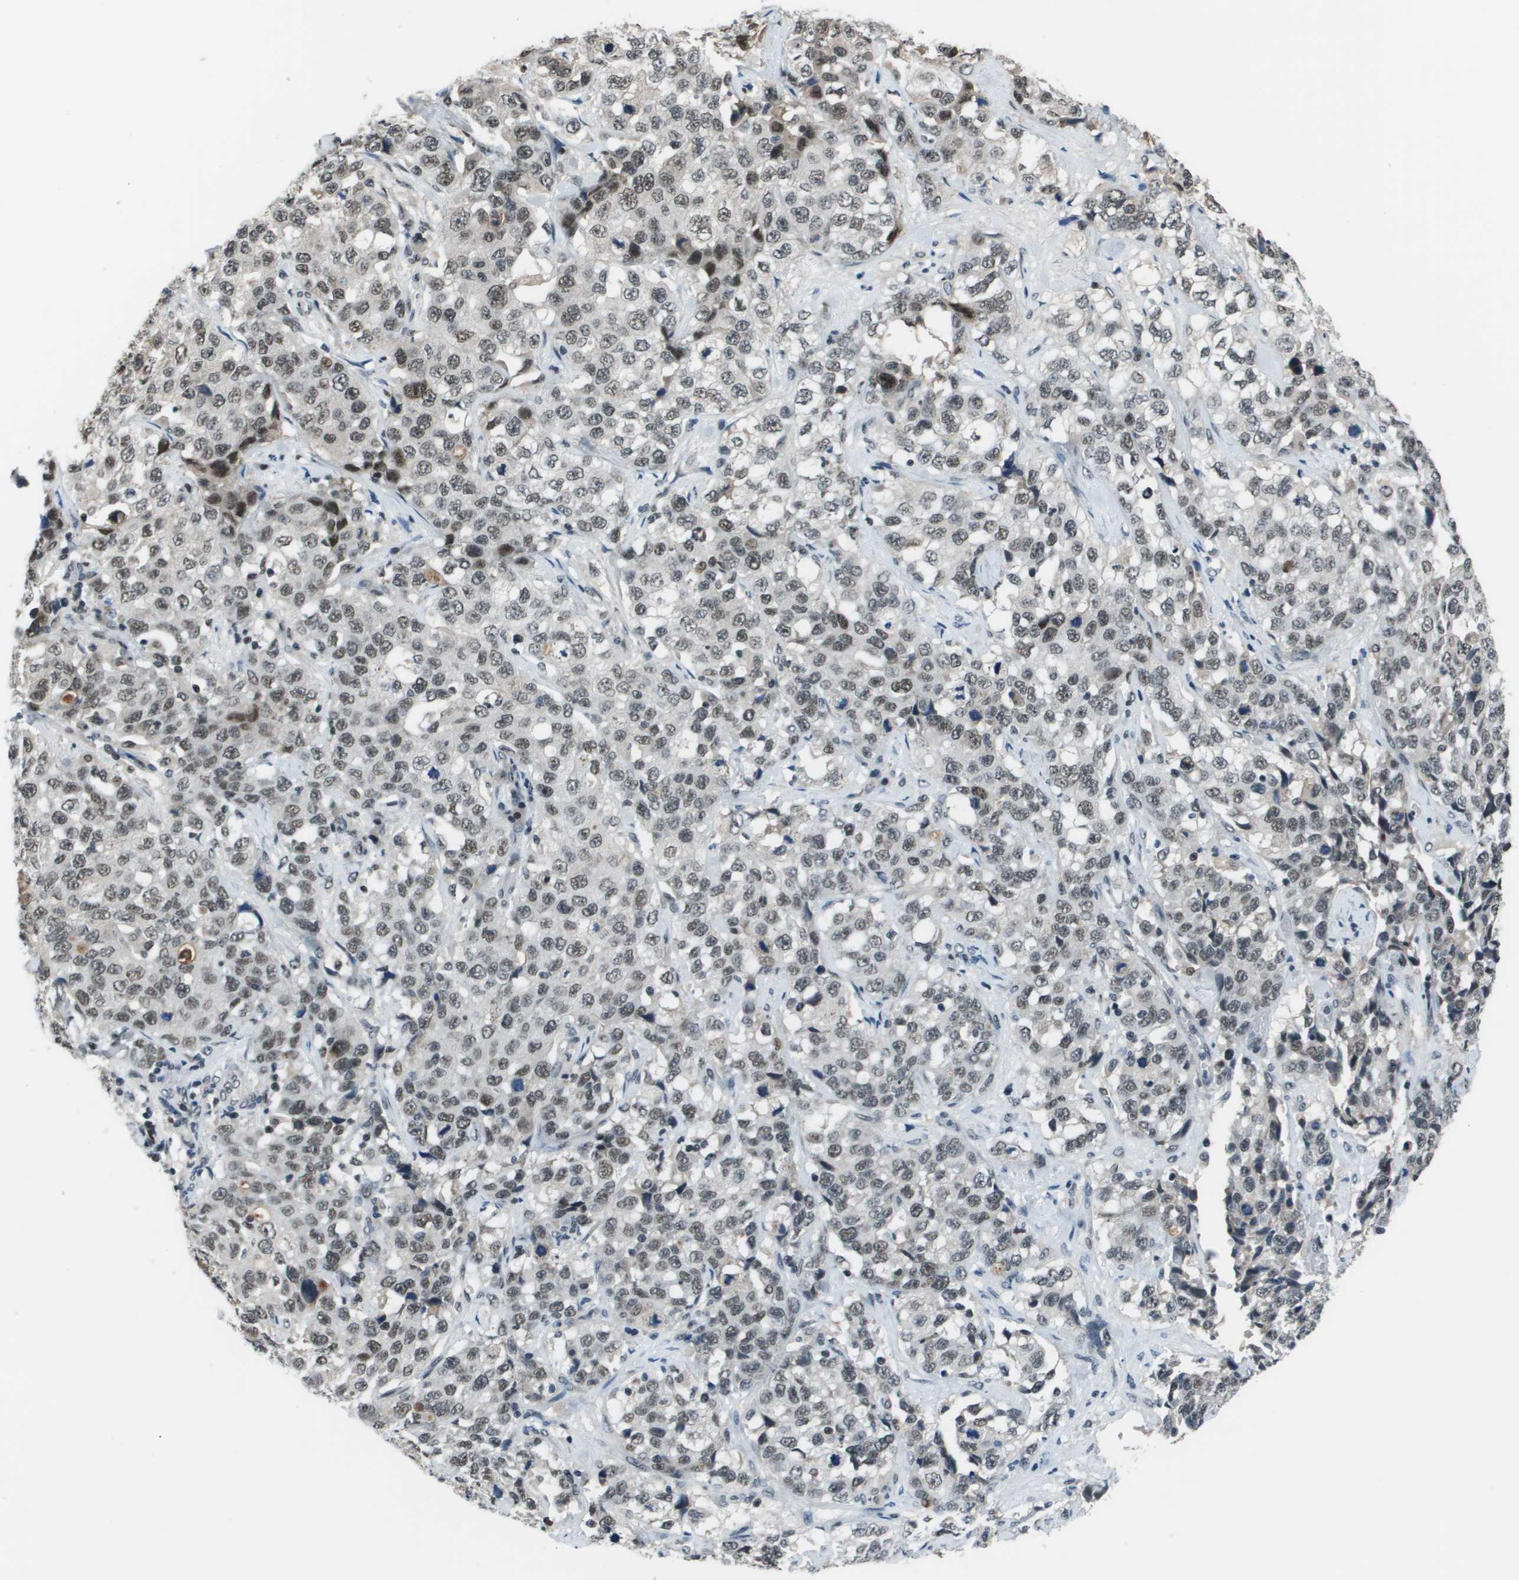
{"staining": {"intensity": "moderate", "quantity": ">75%", "location": "nuclear"}, "tissue": "stomach cancer", "cell_type": "Tumor cells", "image_type": "cancer", "snomed": [{"axis": "morphology", "description": "Normal tissue, NOS"}, {"axis": "morphology", "description": "Adenocarcinoma, NOS"}, {"axis": "topography", "description": "Stomach"}], "caption": "An immunohistochemistry photomicrograph of tumor tissue is shown. Protein staining in brown shows moderate nuclear positivity in stomach cancer (adenocarcinoma) within tumor cells.", "gene": "THRAP3", "patient": {"sex": "male", "age": 48}}